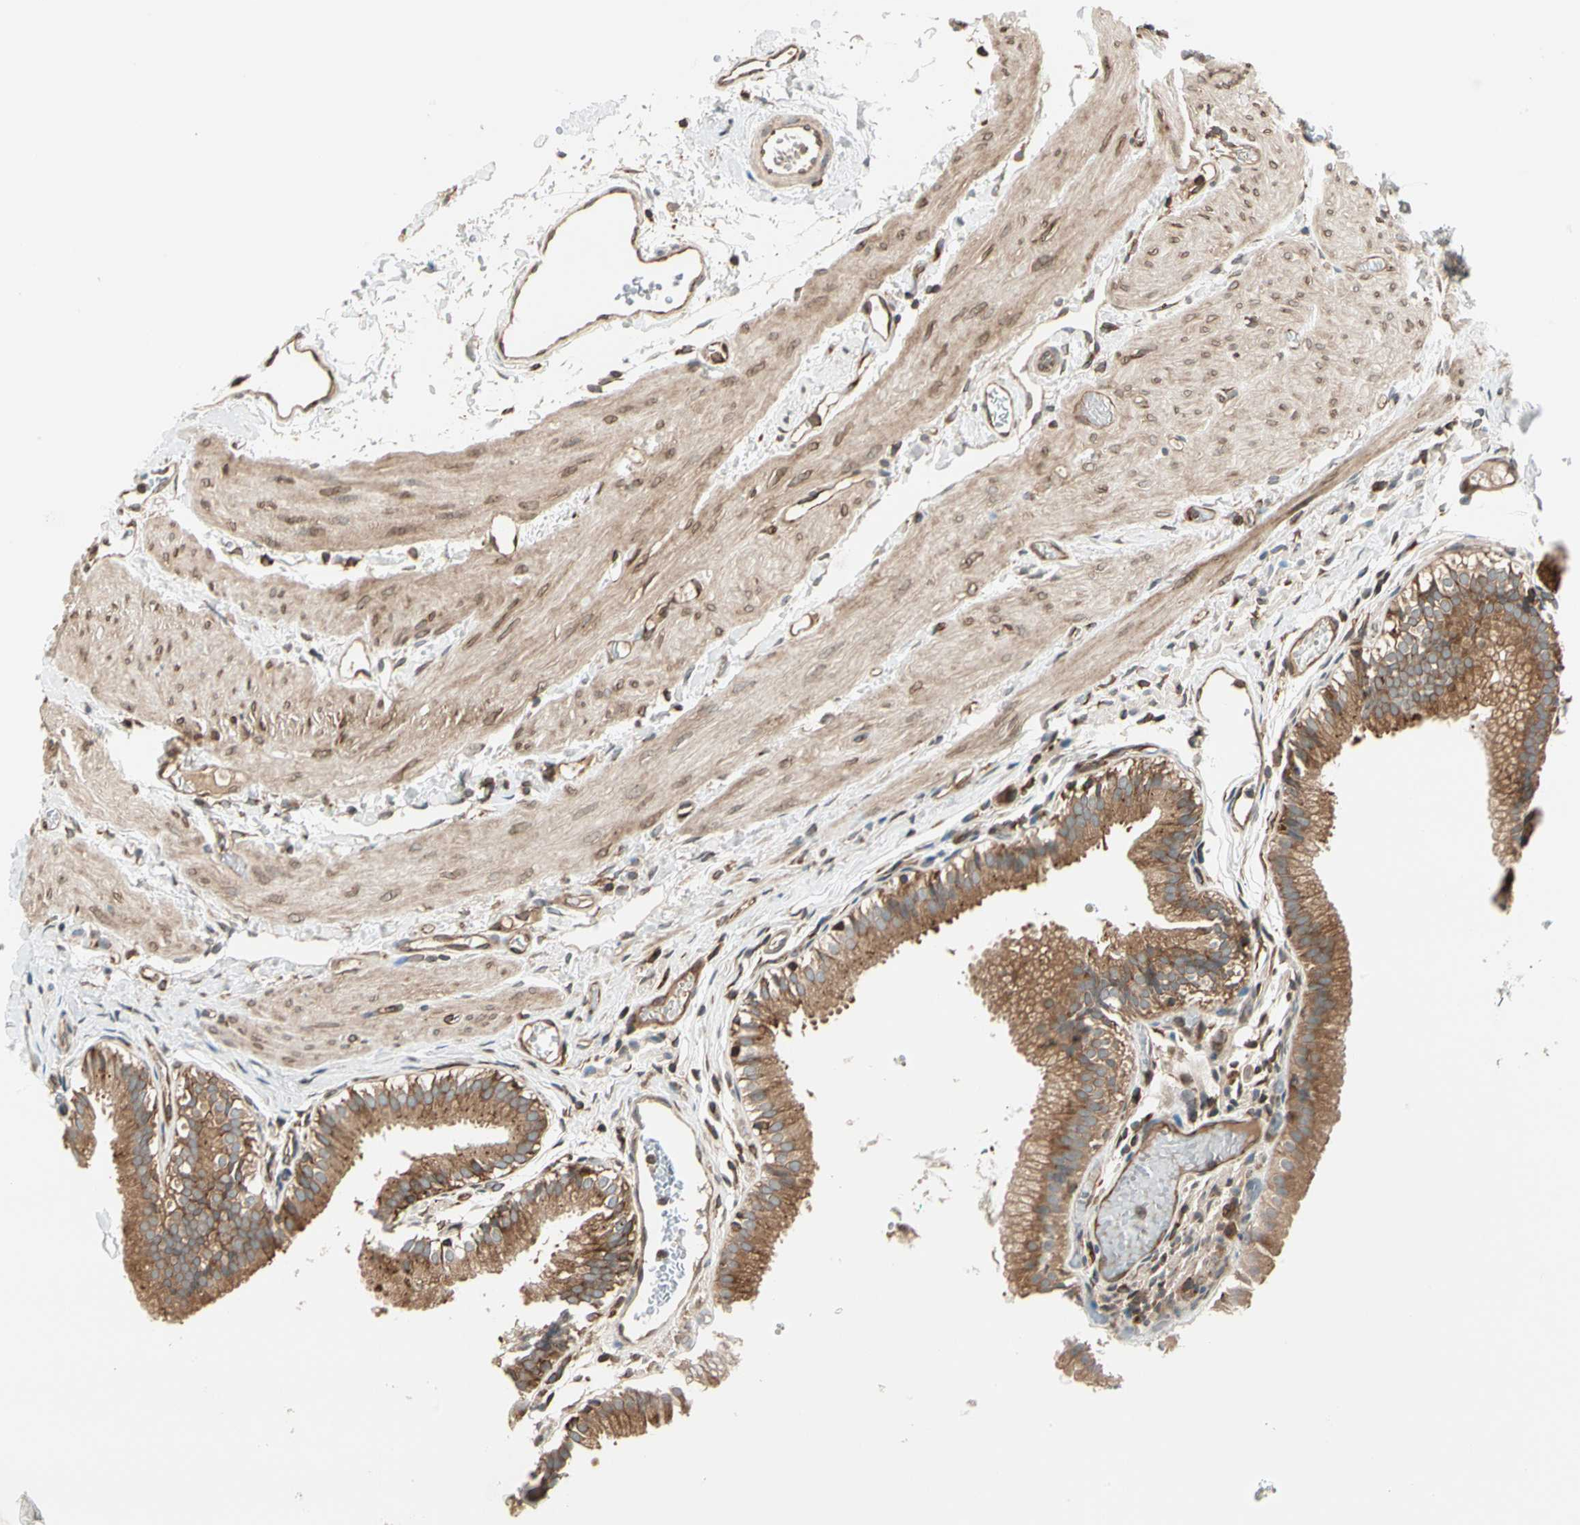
{"staining": {"intensity": "moderate", "quantity": ">75%", "location": "cytoplasmic/membranous"}, "tissue": "gallbladder", "cell_type": "Glandular cells", "image_type": "normal", "snomed": [{"axis": "morphology", "description": "Normal tissue, NOS"}, {"axis": "topography", "description": "Gallbladder"}], "caption": "A medium amount of moderate cytoplasmic/membranous expression is seen in approximately >75% of glandular cells in unremarkable gallbladder. (brown staining indicates protein expression, while blue staining denotes nuclei).", "gene": "TRIO", "patient": {"sex": "female", "age": 26}}